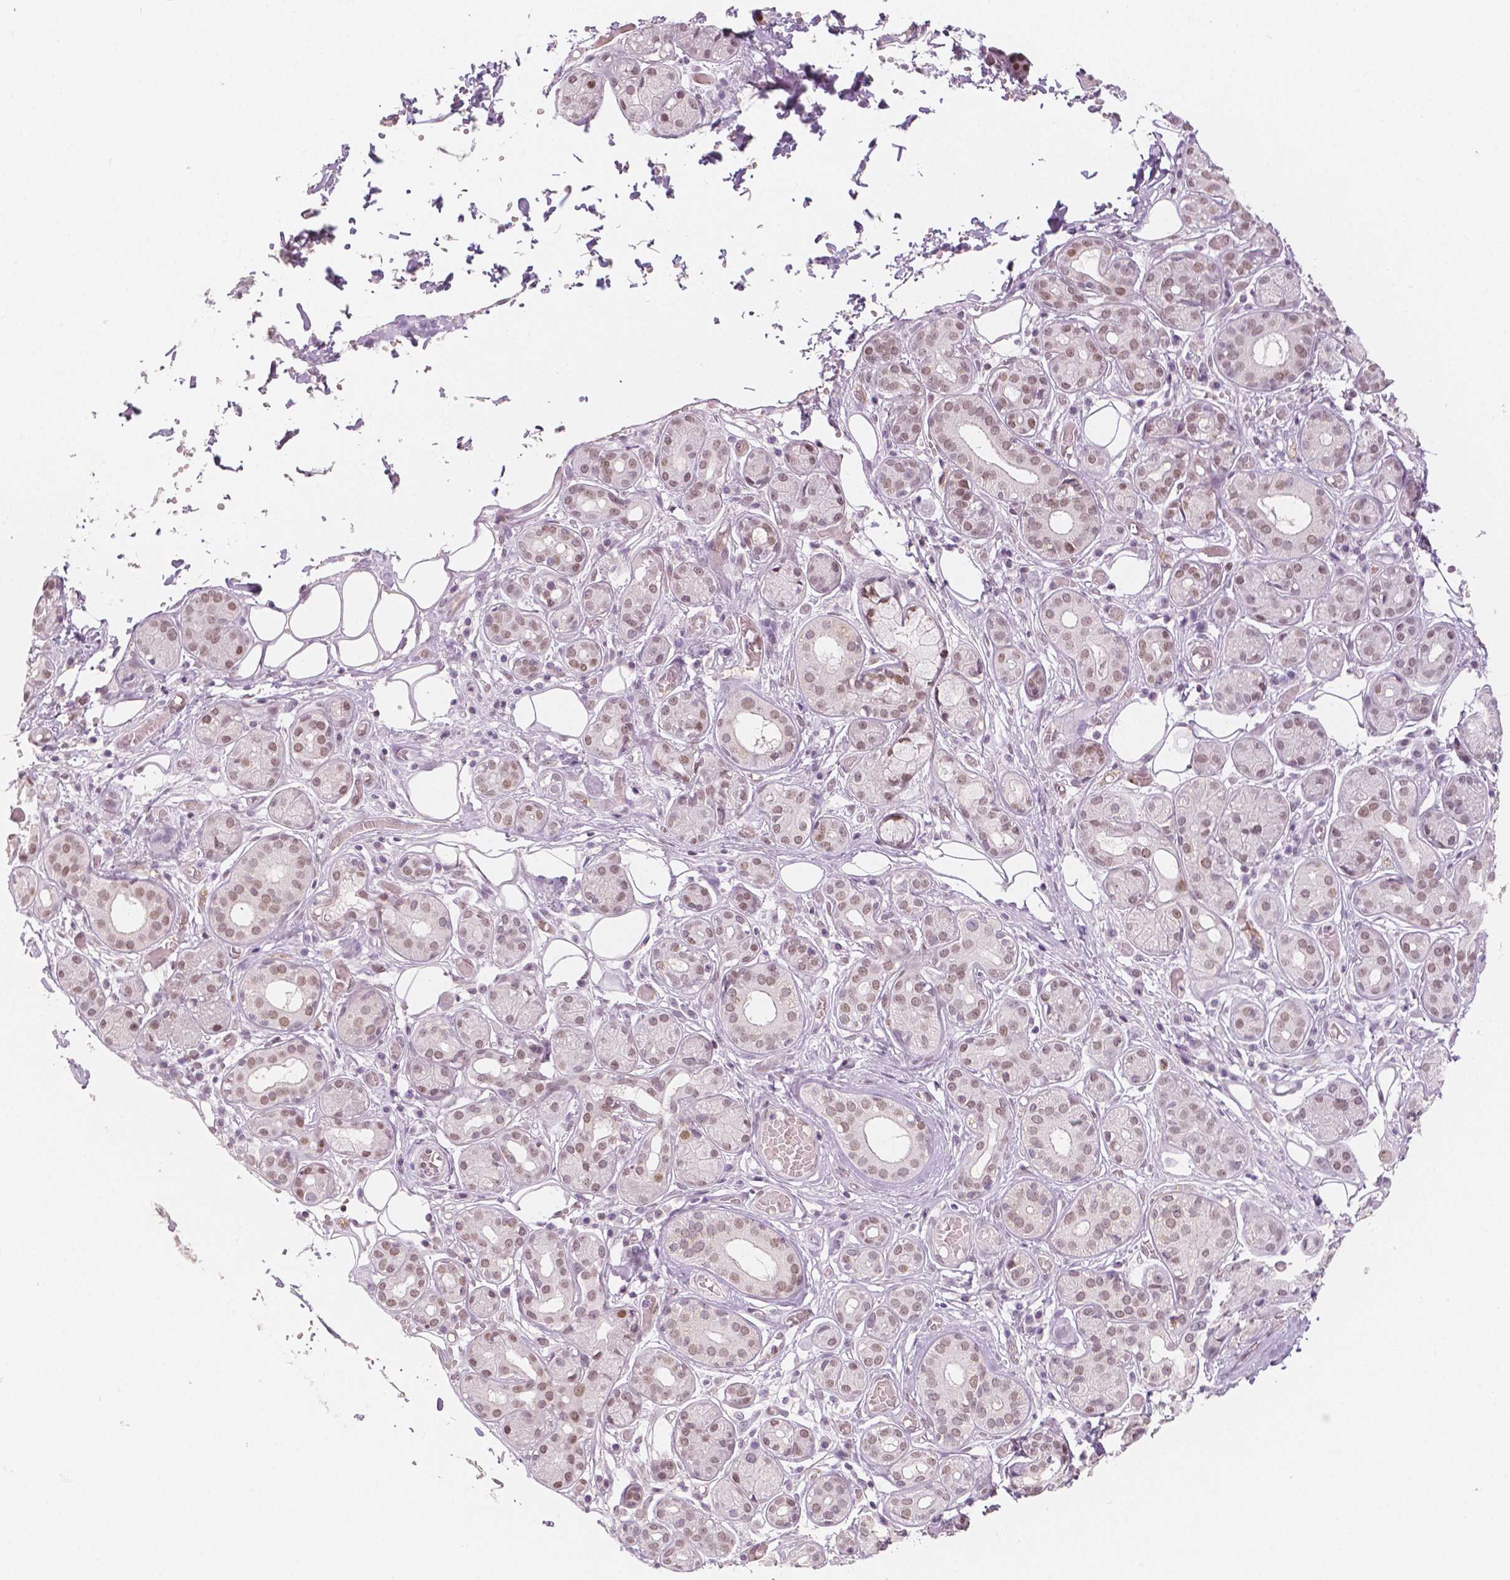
{"staining": {"intensity": "weak", "quantity": "25%-75%", "location": "nuclear"}, "tissue": "salivary gland", "cell_type": "Glandular cells", "image_type": "normal", "snomed": [{"axis": "morphology", "description": "Normal tissue, NOS"}, {"axis": "topography", "description": "Salivary gland"}, {"axis": "topography", "description": "Peripheral nerve tissue"}], "caption": "Immunohistochemical staining of benign salivary gland shows low levels of weak nuclear staining in approximately 25%-75% of glandular cells. (IHC, brightfield microscopy, high magnification).", "gene": "KDM5B", "patient": {"sex": "male", "age": 71}}